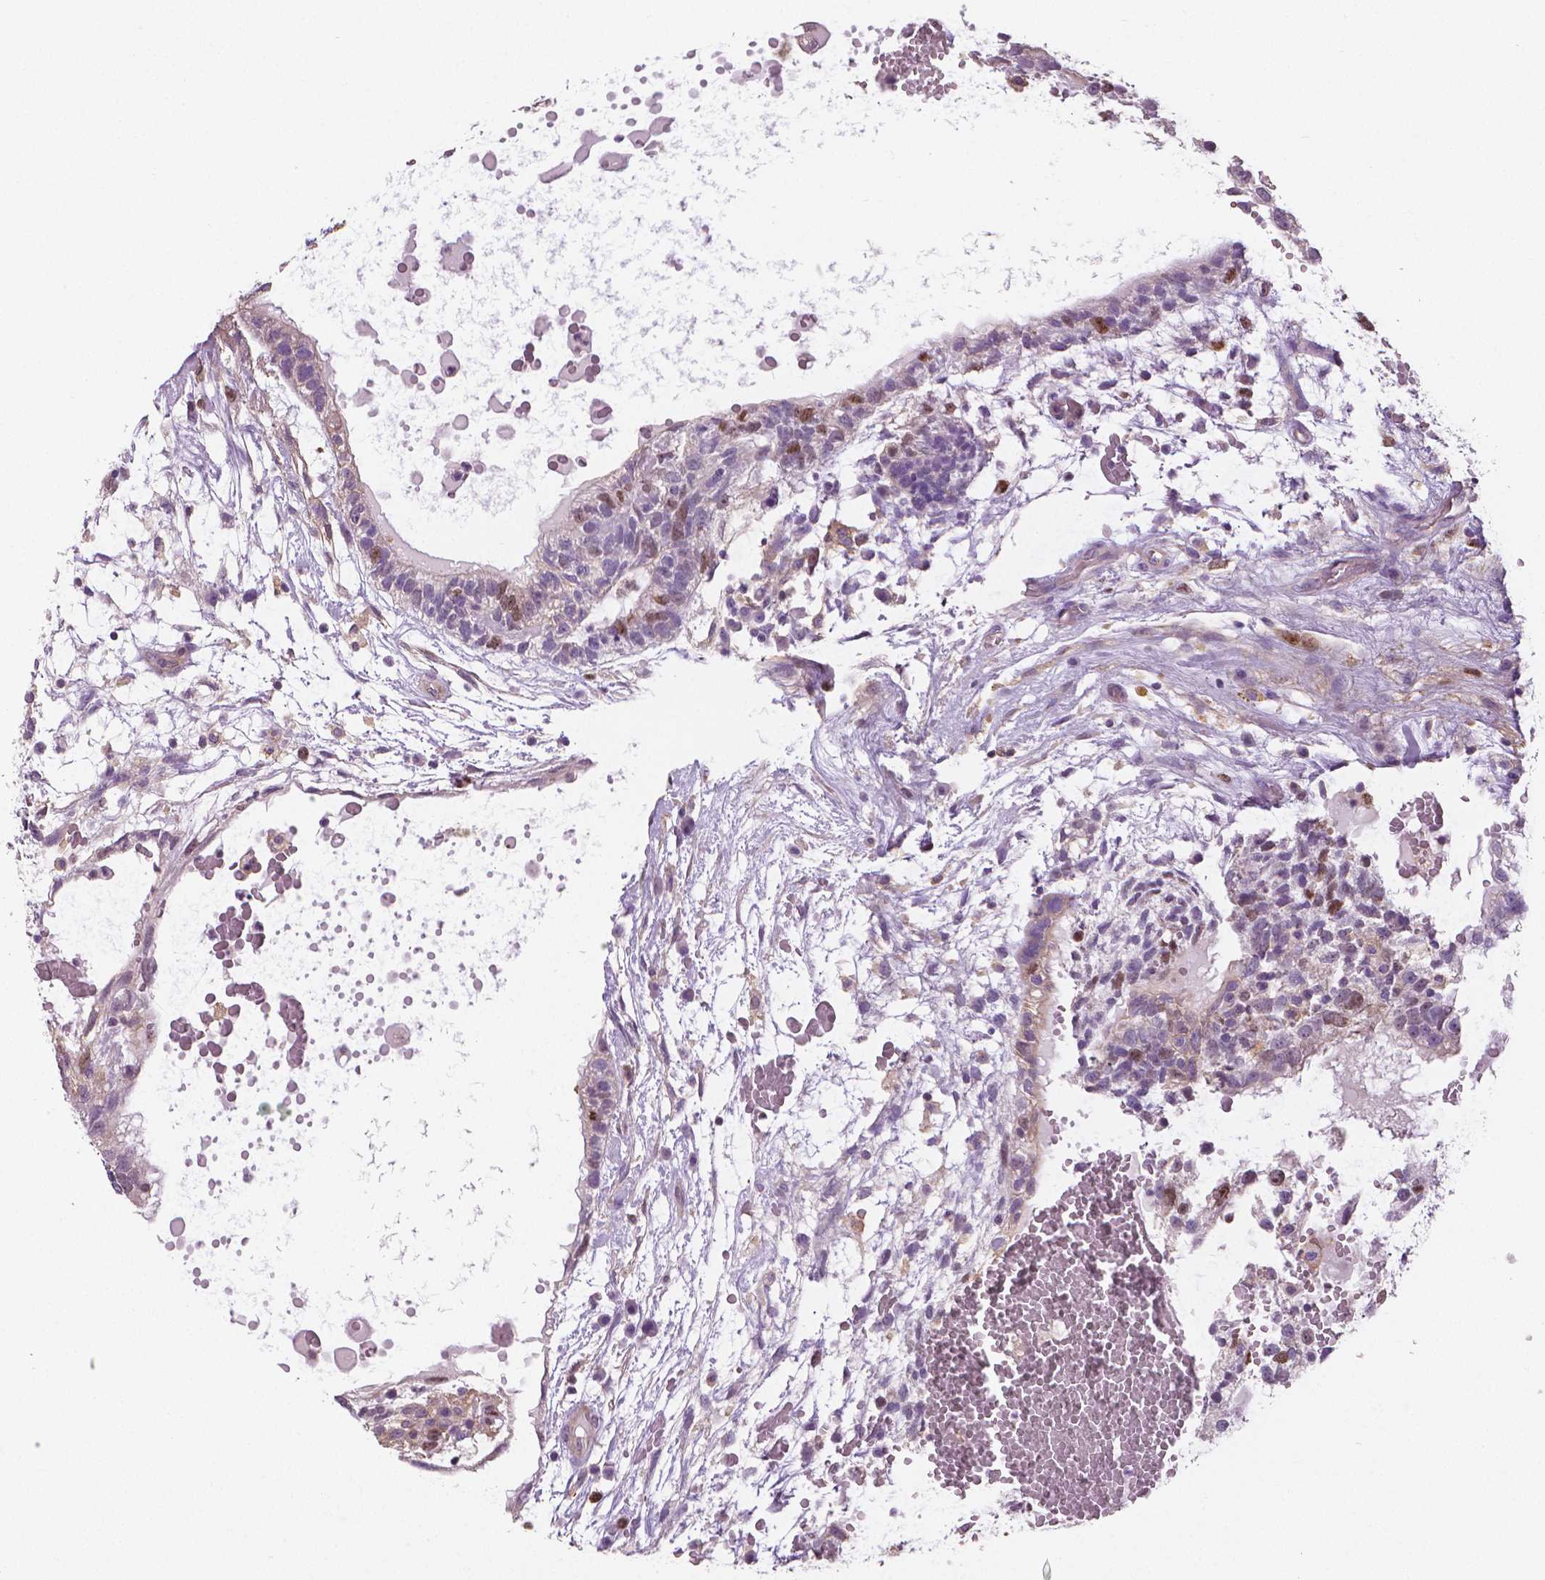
{"staining": {"intensity": "moderate", "quantity": "<25%", "location": "nuclear"}, "tissue": "testis cancer", "cell_type": "Tumor cells", "image_type": "cancer", "snomed": [{"axis": "morphology", "description": "Normal tissue, NOS"}, {"axis": "morphology", "description": "Carcinoma, Embryonal, NOS"}, {"axis": "topography", "description": "Testis"}], "caption": "Tumor cells display low levels of moderate nuclear staining in approximately <25% of cells in testis embryonal carcinoma. Nuclei are stained in blue.", "gene": "MKI67", "patient": {"sex": "male", "age": 32}}